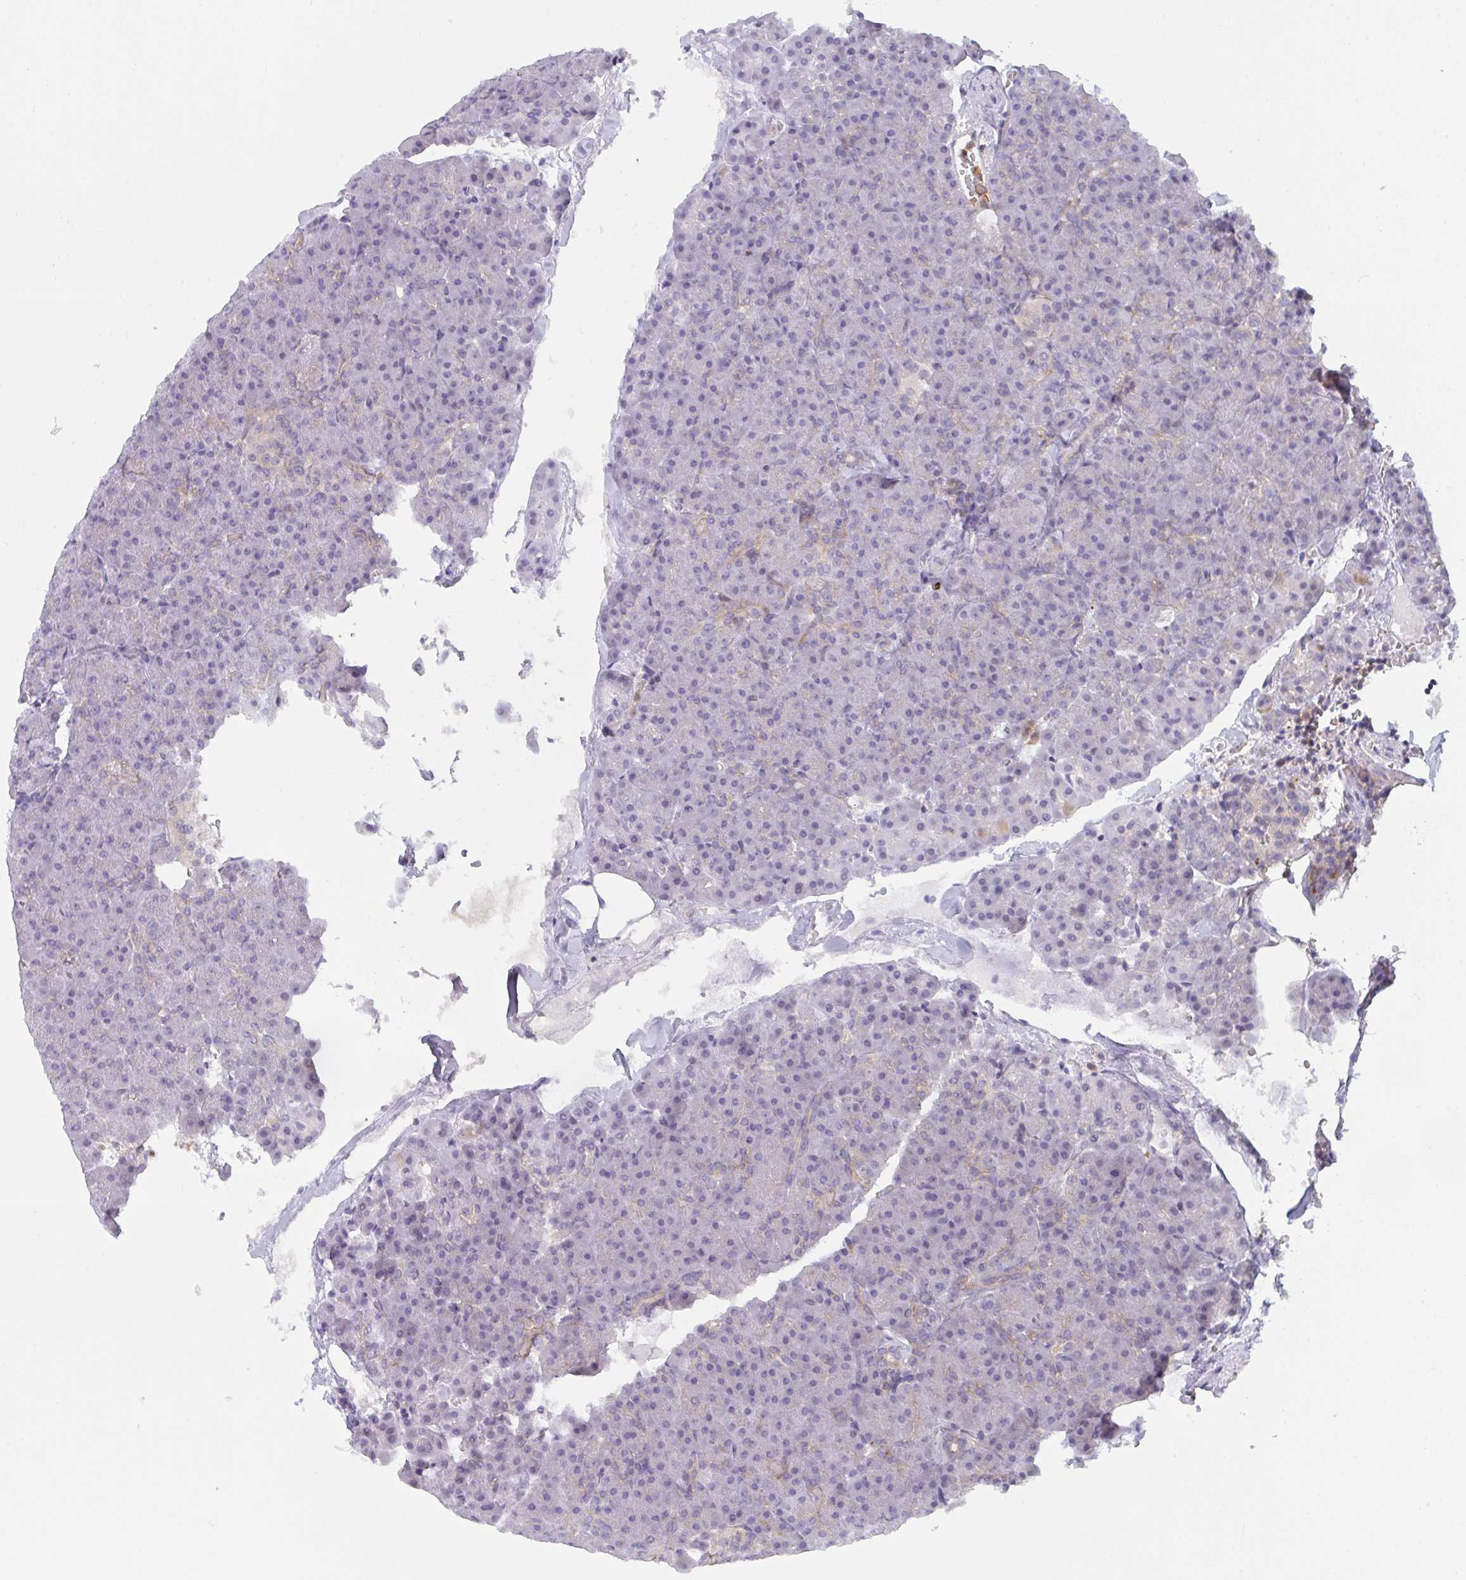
{"staining": {"intensity": "negative", "quantity": "none", "location": "none"}, "tissue": "pancreas", "cell_type": "Exocrine glandular cells", "image_type": "normal", "snomed": [{"axis": "morphology", "description": "Normal tissue, NOS"}, {"axis": "topography", "description": "Pancreas"}], "caption": "Immunohistochemistry (IHC) of normal human pancreas displays no expression in exocrine glandular cells.", "gene": "DISP2", "patient": {"sex": "female", "age": 74}}